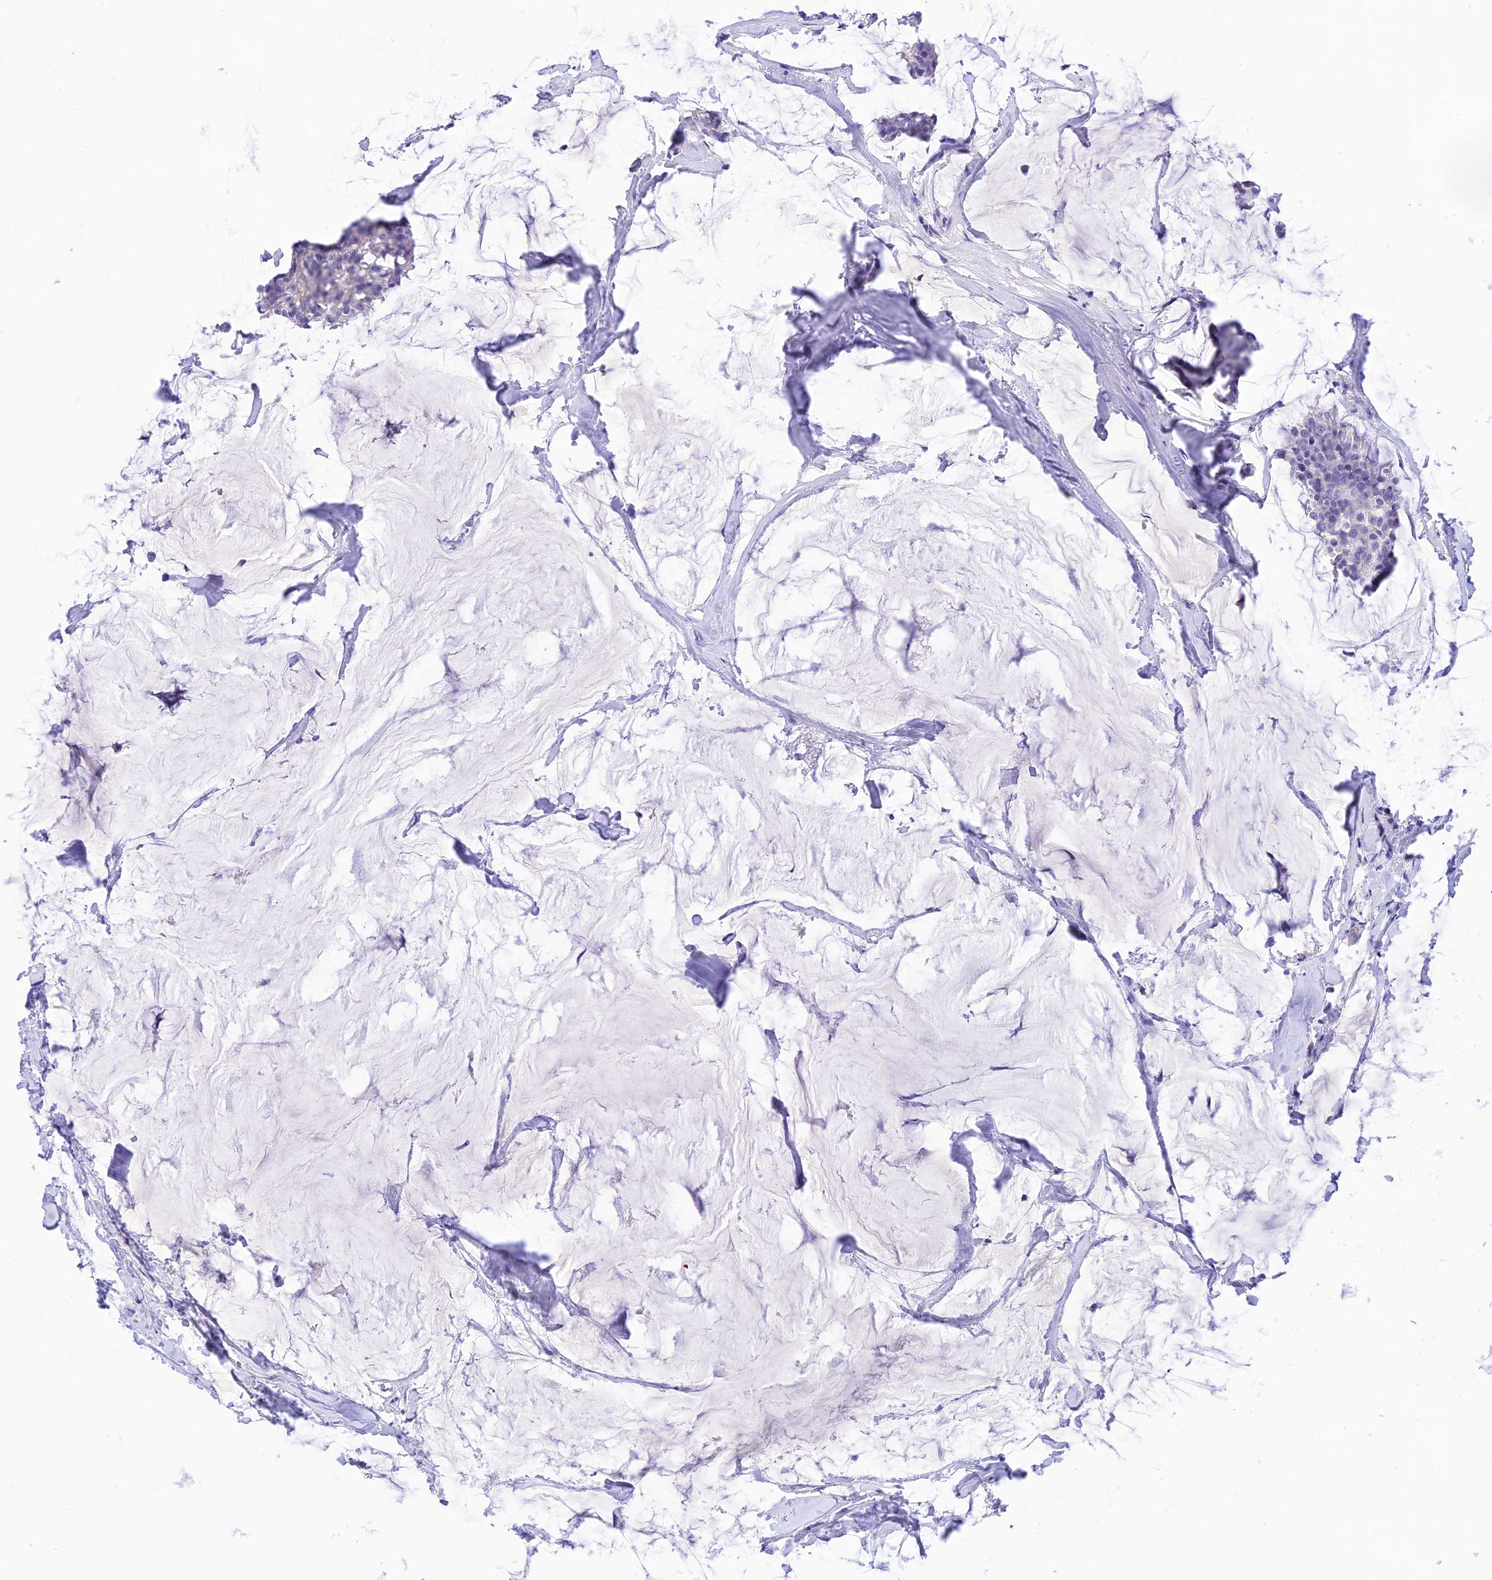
{"staining": {"intensity": "negative", "quantity": "none", "location": "none"}, "tissue": "breast cancer", "cell_type": "Tumor cells", "image_type": "cancer", "snomed": [{"axis": "morphology", "description": "Duct carcinoma"}, {"axis": "topography", "description": "Breast"}], "caption": "Histopathology image shows no significant protein expression in tumor cells of breast cancer (intraductal carcinoma).", "gene": "MS4A5", "patient": {"sex": "female", "age": 93}}